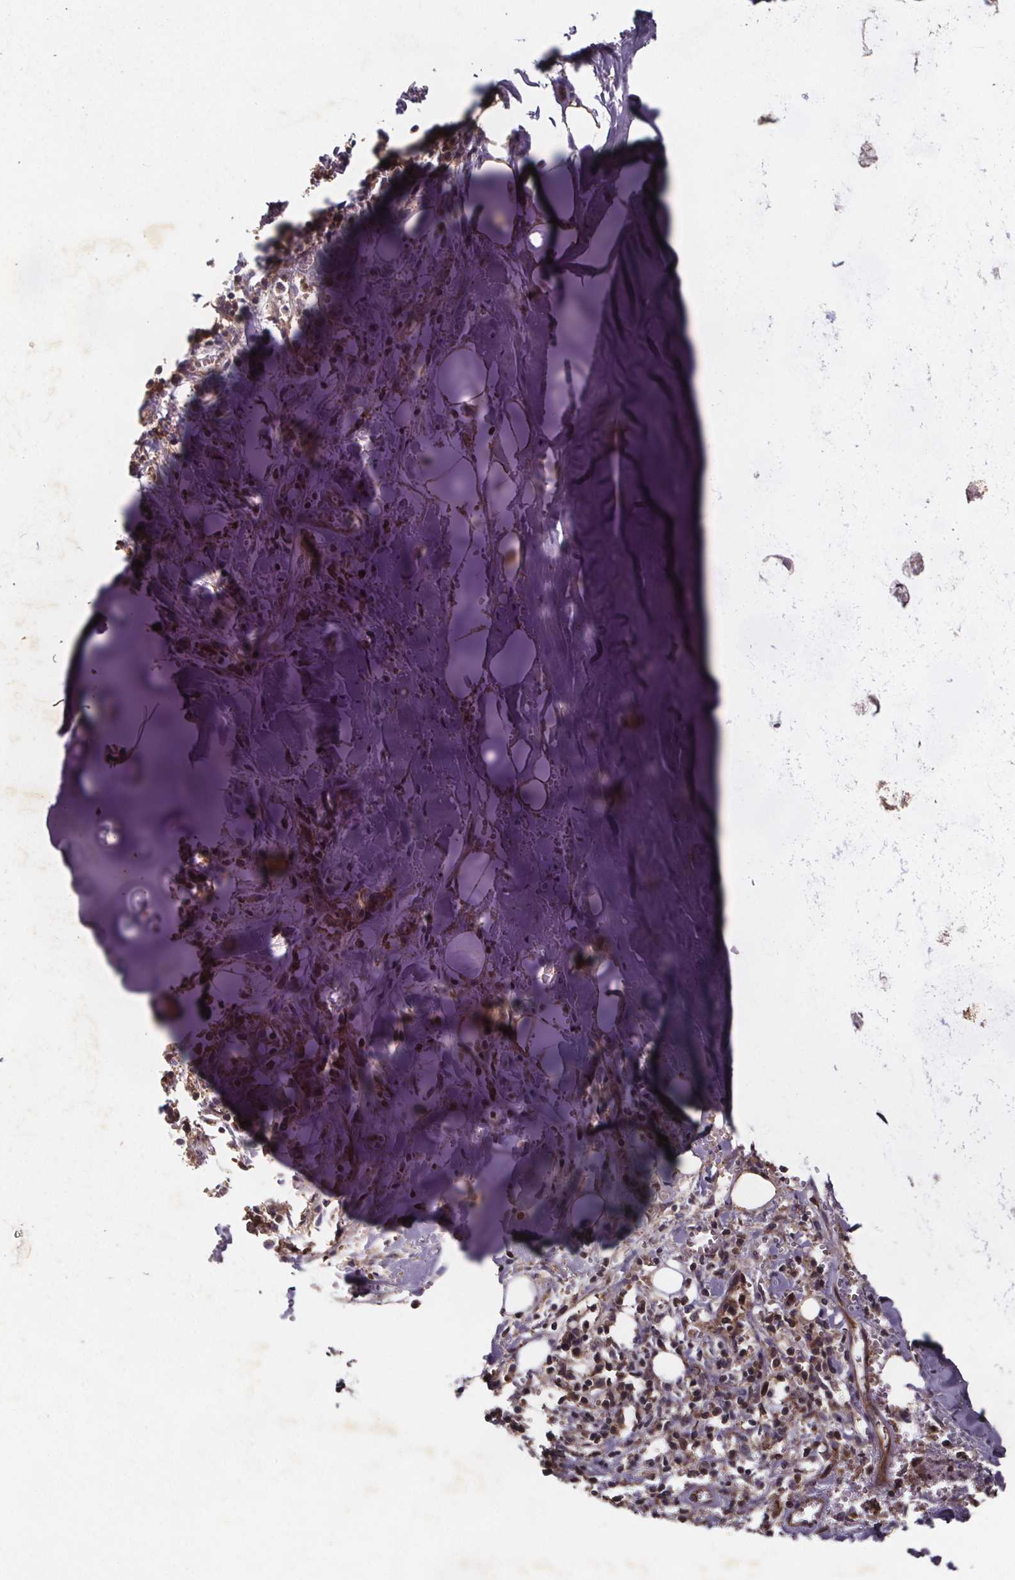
{"staining": {"intensity": "negative", "quantity": "none", "location": "none"}, "tissue": "adipose tissue", "cell_type": "Adipocytes", "image_type": "normal", "snomed": [{"axis": "morphology", "description": "Normal tissue, NOS"}, {"axis": "morphology", "description": "Squamous cell carcinoma, NOS"}, {"axis": "topography", "description": "Cartilage tissue"}, {"axis": "topography", "description": "Bronchus"}, {"axis": "topography", "description": "Lung"}], "caption": "High power microscopy histopathology image of an immunohistochemistry (IHC) photomicrograph of unremarkable adipose tissue, revealing no significant expression in adipocytes.", "gene": "FASTKD3", "patient": {"sex": "male", "age": 66}}